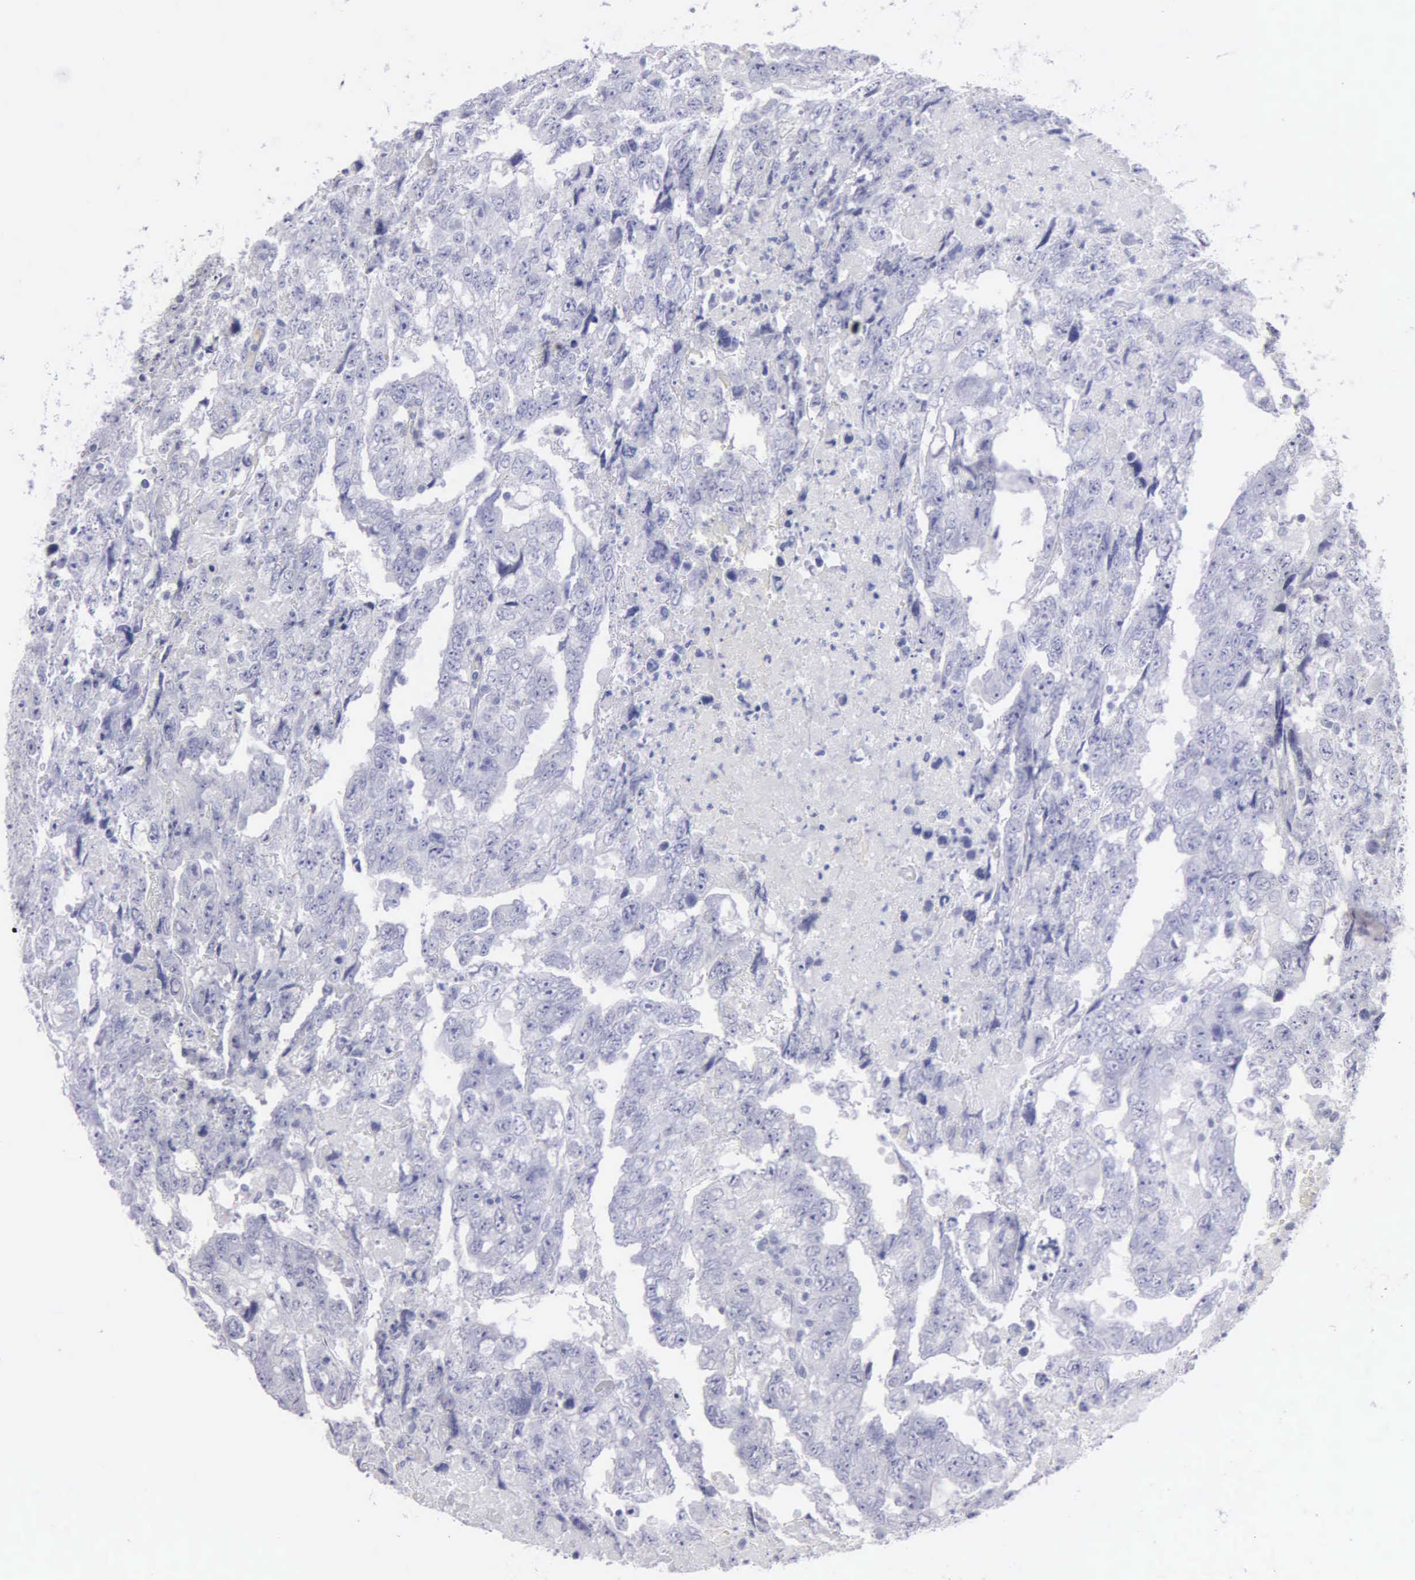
{"staining": {"intensity": "negative", "quantity": "none", "location": "none"}, "tissue": "testis cancer", "cell_type": "Tumor cells", "image_type": "cancer", "snomed": [{"axis": "morphology", "description": "Carcinoma, Embryonal, NOS"}, {"axis": "topography", "description": "Testis"}], "caption": "Human testis cancer (embryonal carcinoma) stained for a protein using IHC displays no expression in tumor cells.", "gene": "FBLN5", "patient": {"sex": "male", "age": 36}}